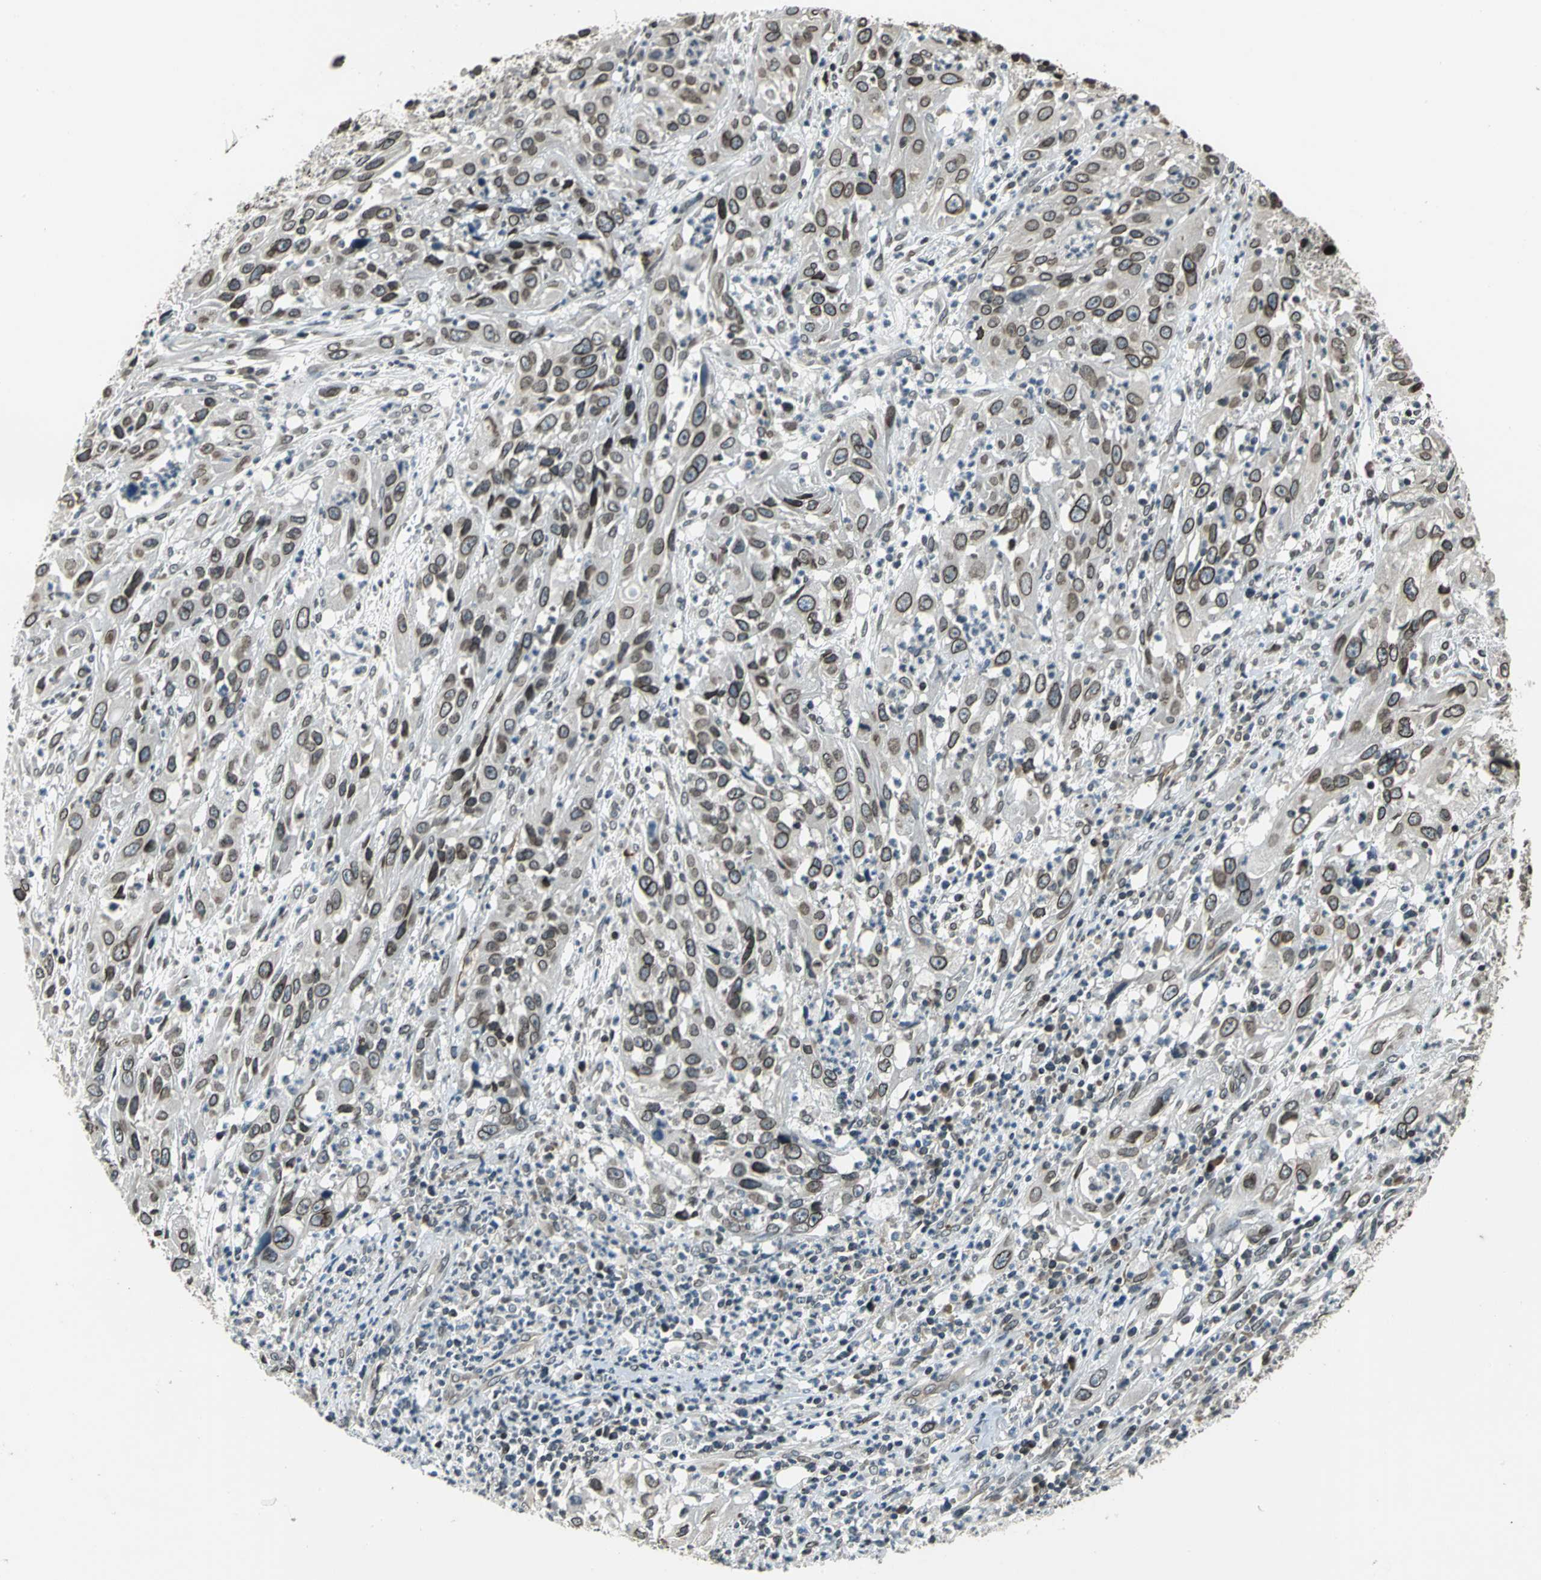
{"staining": {"intensity": "strong", "quantity": ">75%", "location": "cytoplasmic/membranous,nuclear"}, "tissue": "cervical cancer", "cell_type": "Tumor cells", "image_type": "cancer", "snomed": [{"axis": "morphology", "description": "Squamous cell carcinoma, NOS"}, {"axis": "topography", "description": "Cervix"}], "caption": "Squamous cell carcinoma (cervical) stained with a protein marker exhibits strong staining in tumor cells.", "gene": "BRIP1", "patient": {"sex": "female", "age": 32}}